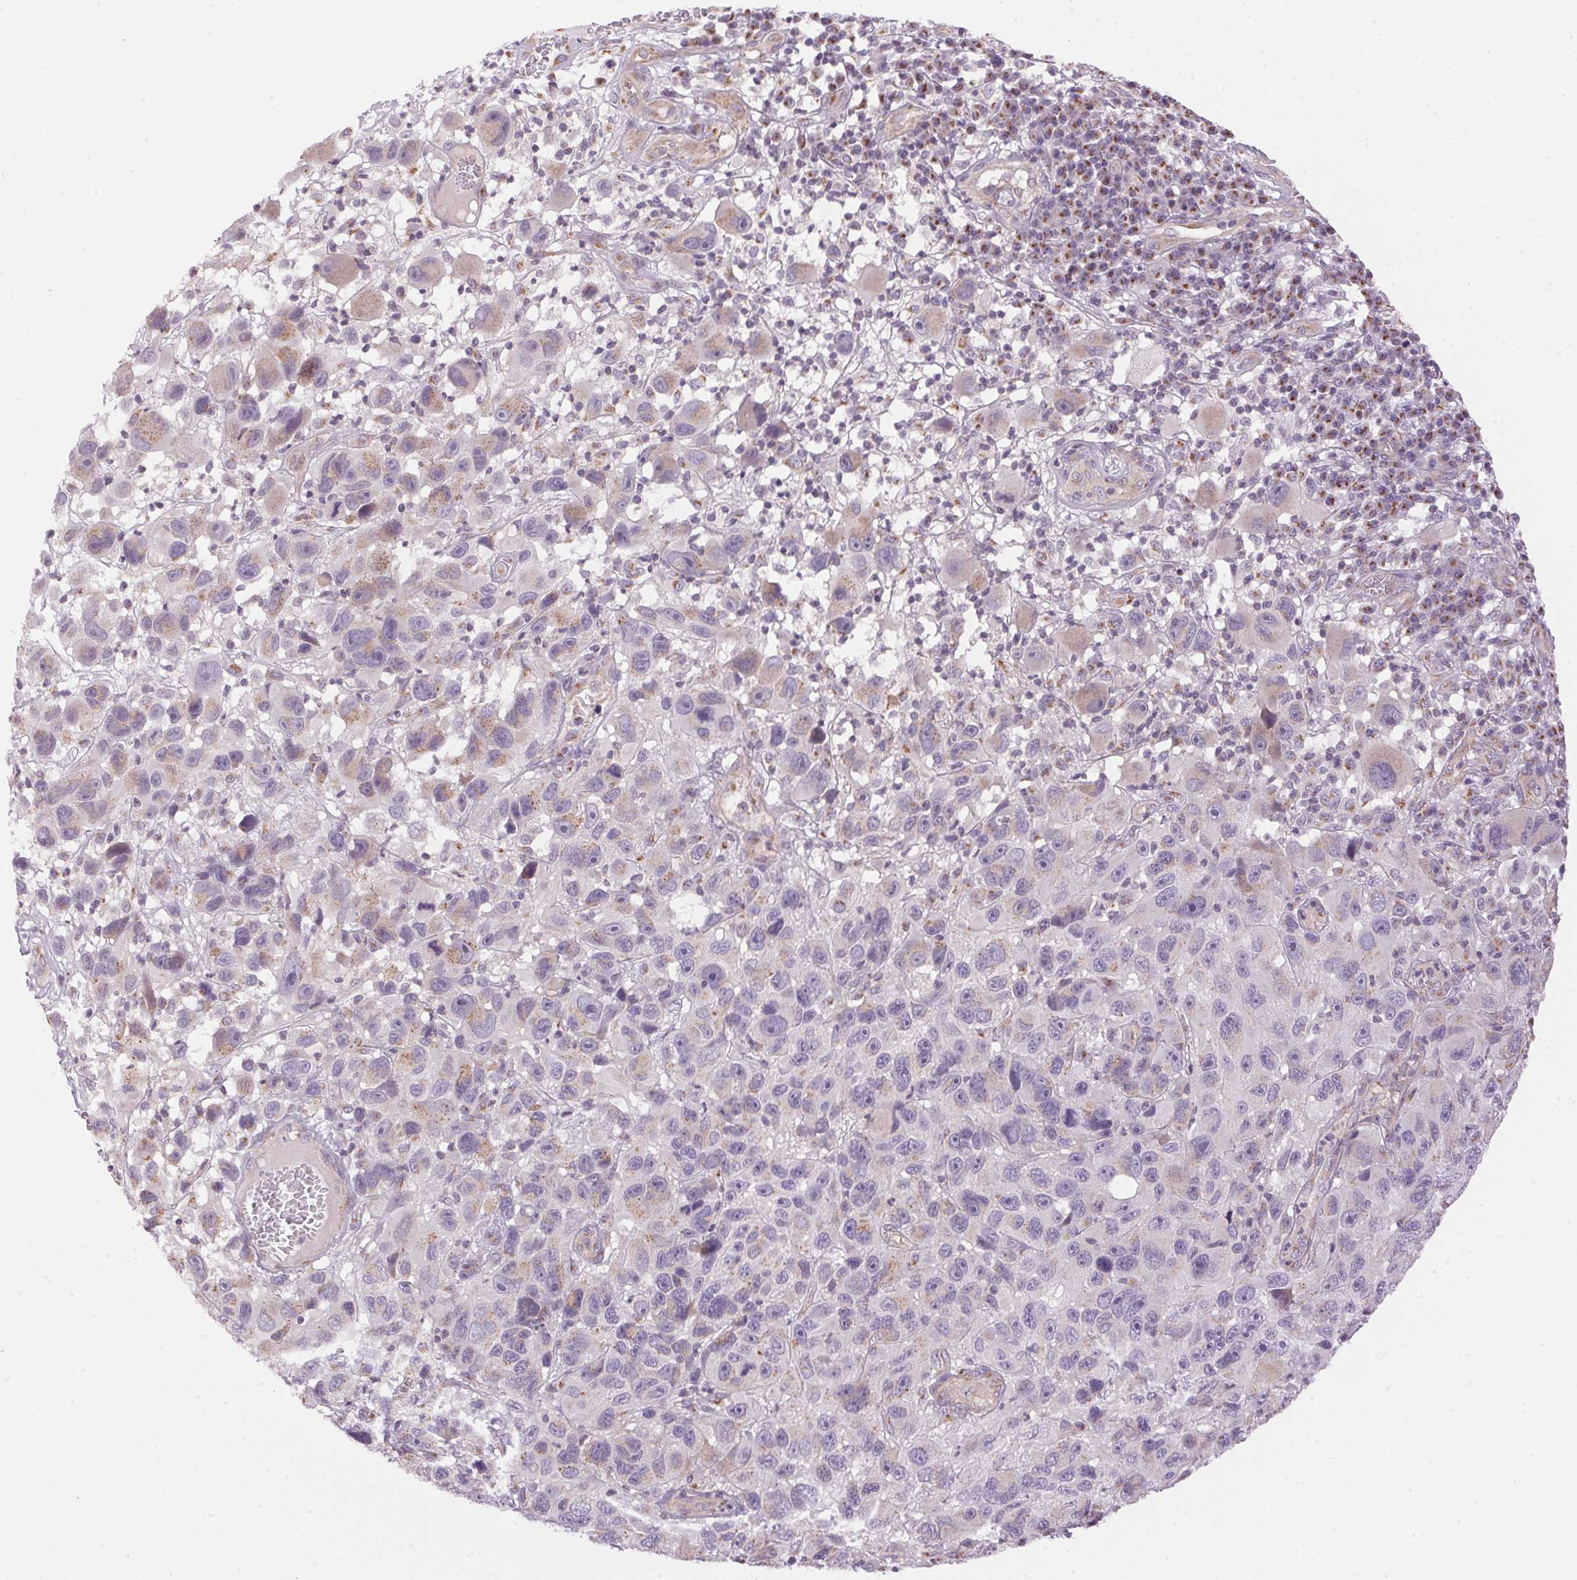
{"staining": {"intensity": "moderate", "quantity": "<25%", "location": "cytoplasmic/membranous"}, "tissue": "melanoma", "cell_type": "Tumor cells", "image_type": "cancer", "snomed": [{"axis": "morphology", "description": "Malignant melanoma, NOS"}, {"axis": "topography", "description": "Skin"}], "caption": "Moderate cytoplasmic/membranous positivity is seen in approximately <25% of tumor cells in melanoma. Using DAB (3,3'-diaminobenzidine) (brown) and hematoxylin (blue) stains, captured at high magnification using brightfield microscopy.", "gene": "GOLPH3", "patient": {"sex": "male", "age": 53}}